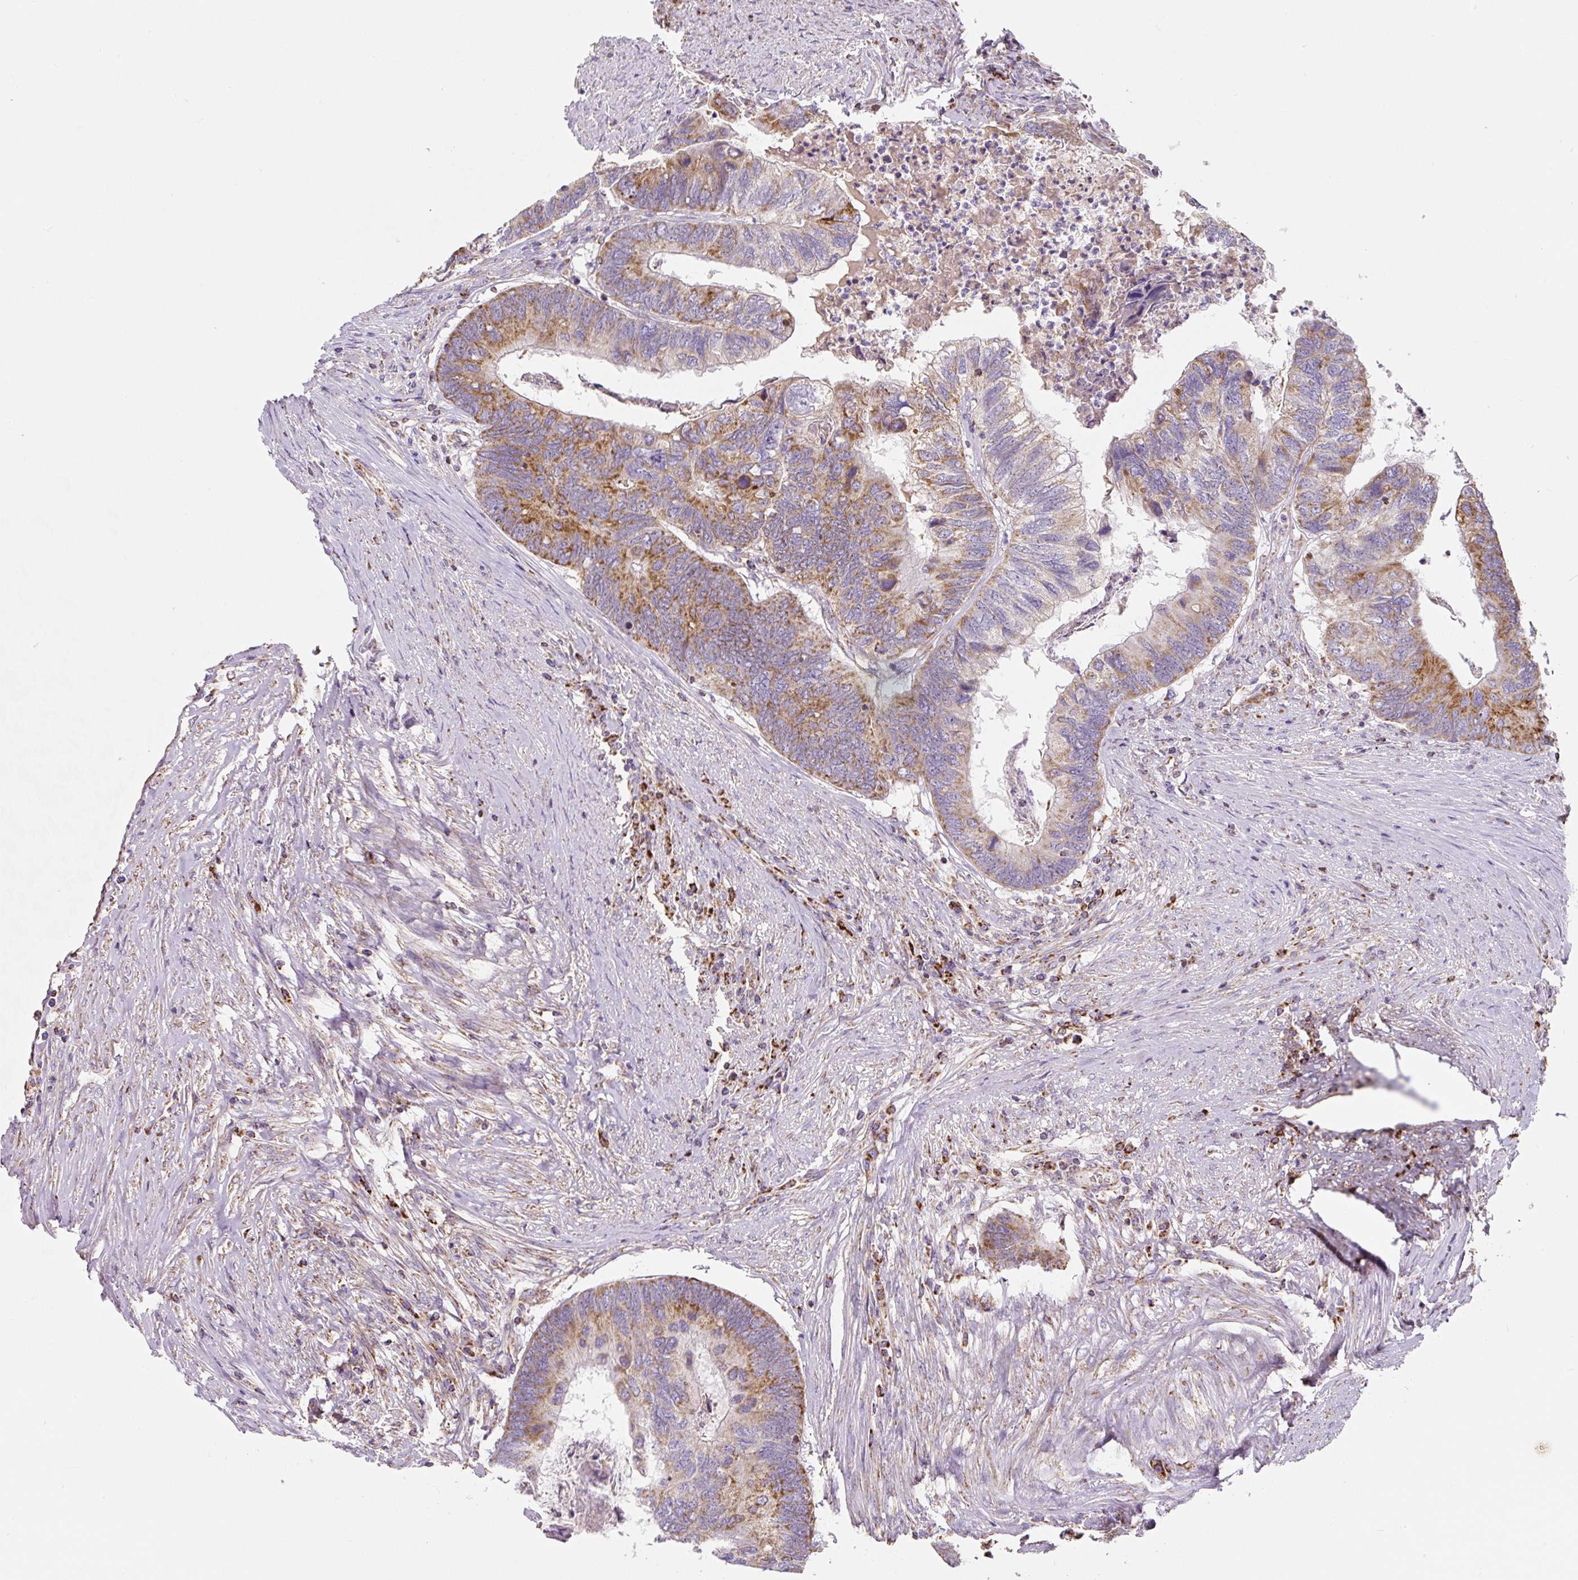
{"staining": {"intensity": "moderate", "quantity": ">75%", "location": "cytoplasmic/membranous"}, "tissue": "colorectal cancer", "cell_type": "Tumor cells", "image_type": "cancer", "snomed": [{"axis": "morphology", "description": "Adenocarcinoma, NOS"}, {"axis": "topography", "description": "Colon"}], "caption": "Tumor cells display moderate cytoplasmic/membranous expression in approximately >75% of cells in colorectal cancer. The staining was performed using DAB (3,3'-diaminobenzidine) to visualize the protein expression in brown, while the nuclei were stained in blue with hematoxylin (Magnification: 20x).", "gene": "MT-CO2", "patient": {"sex": "female", "age": 67}}